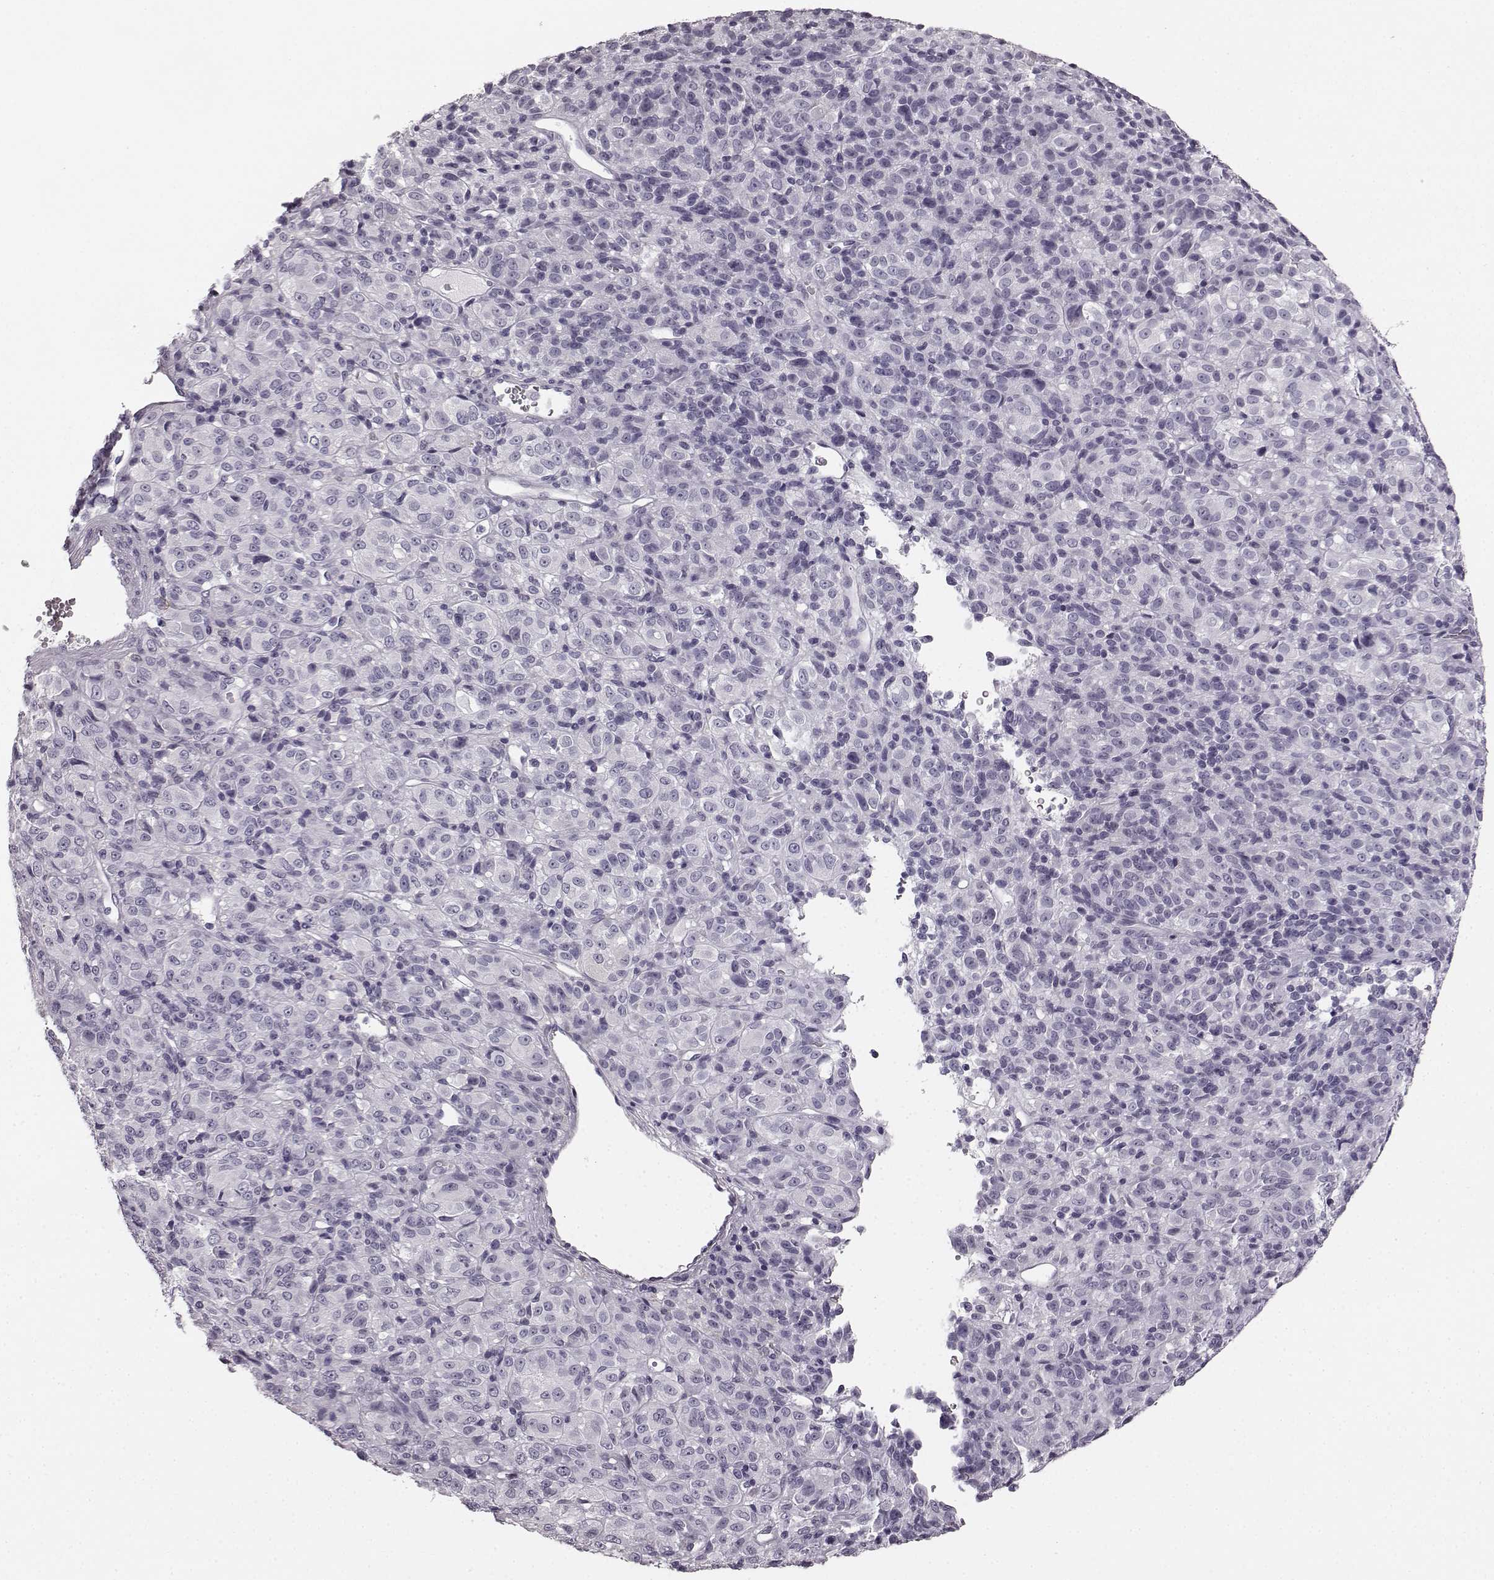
{"staining": {"intensity": "negative", "quantity": "none", "location": "none"}, "tissue": "melanoma", "cell_type": "Tumor cells", "image_type": "cancer", "snomed": [{"axis": "morphology", "description": "Malignant melanoma, Metastatic site"}, {"axis": "topography", "description": "Brain"}], "caption": "Protein analysis of melanoma exhibits no significant positivity in tumor cells.", "gene": "TMPRSS15", "patient": {"sex": "female", "age": 56}}